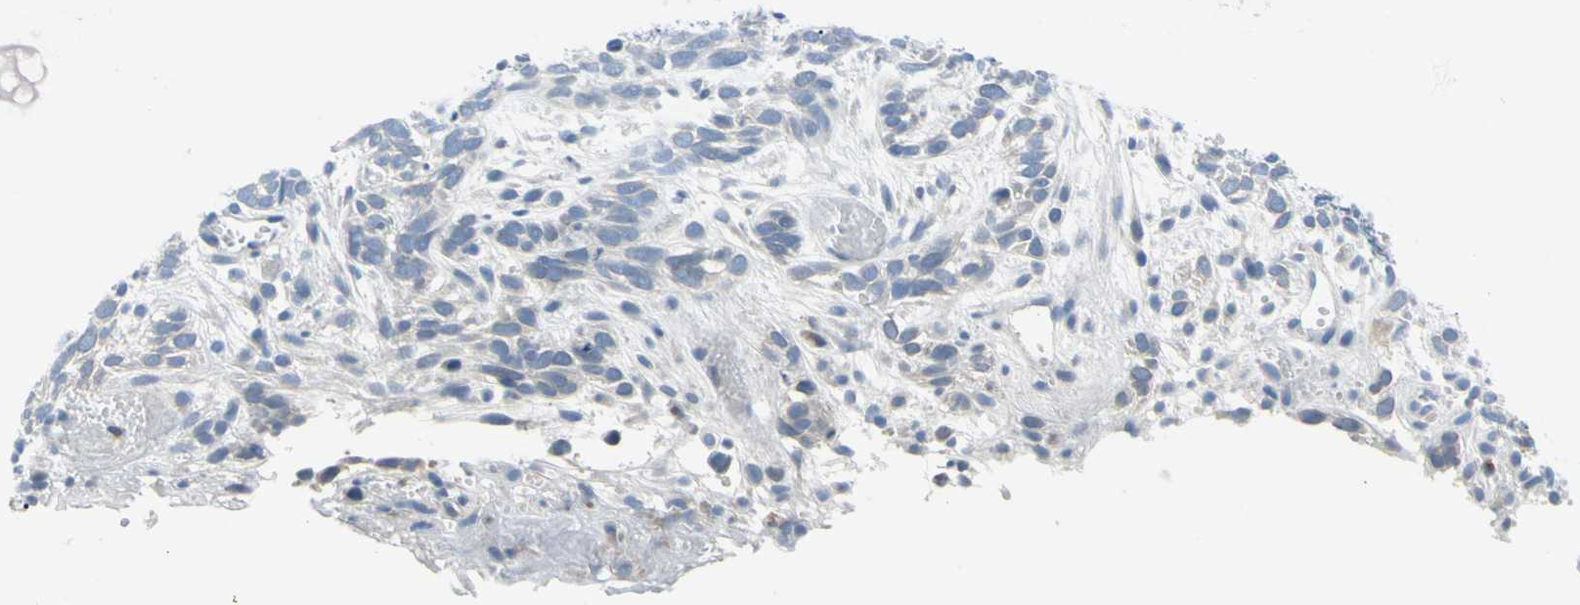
{"staining": {"intensity": "negative", "quantity": "none", "location": "none"}, "tissue": "skin cancer", "cell_type": "Tumor cells", "image_type": "cancer", "snomed": [{"axis": "morphology", "description": "Basal cell carcinoma"}, {"axis": "topography", "description": "Skin"}], "caption": "High power microscopy image of an immunohistochemistry (IHC) micrograph of skin cancer, revealing no significant staining in tumor cells.", "gene": "DCT", "patient": {"sex": "male", "age": 87}}